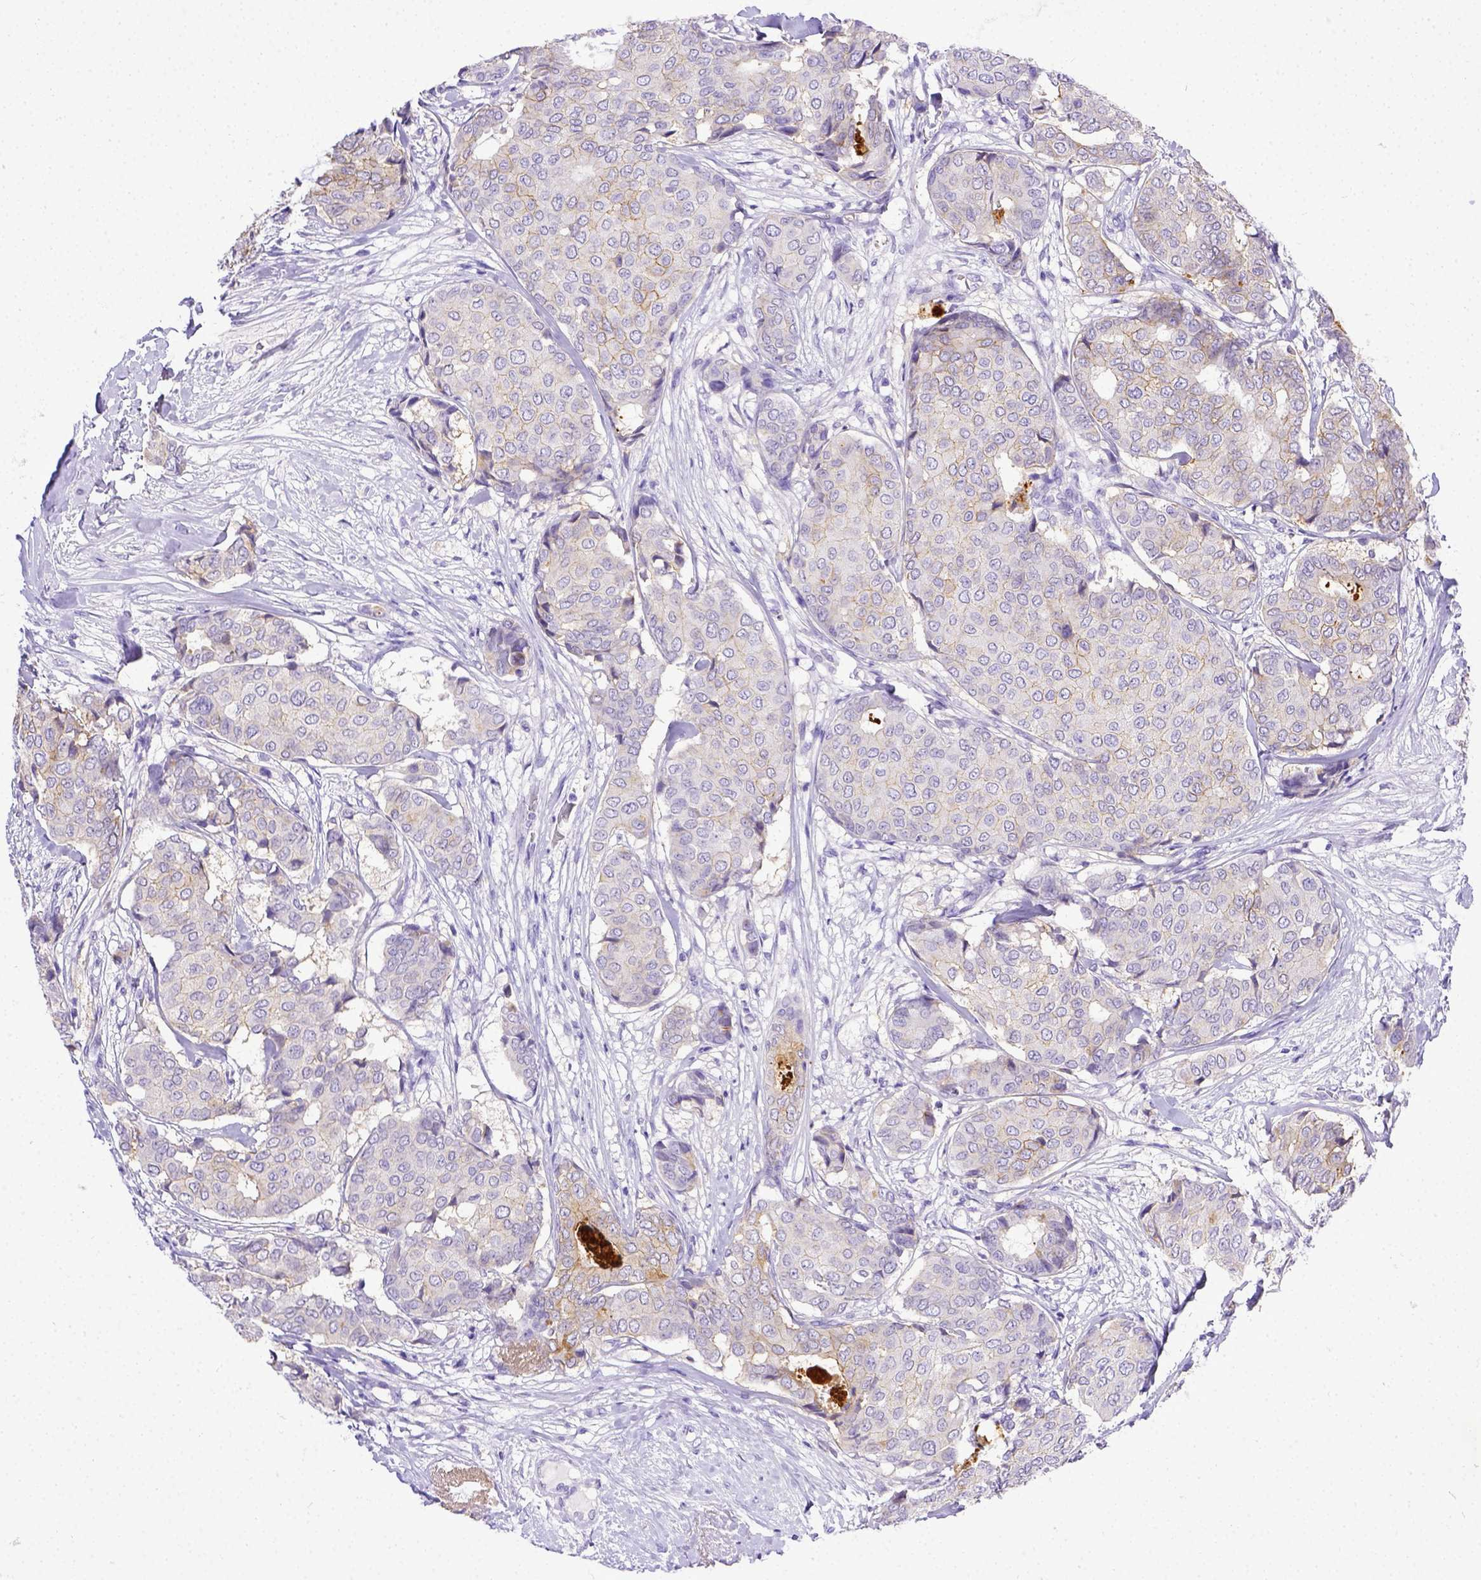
{"staining": {"intensity": "negative", "quantity": "none", "location": "none"}, "tissue": "breast cancer", "cell_type": "Tumor cells", "image_type": "cancer", "snomed": [{"axis": "morphology", "description": "Duct carcinoma"}, {"axis": "topography", "description": "Breast"}], "caption": "An image of human breast cancer (invasive ductal carcinoma) is negative for staining in tumor cells. (DAB IHC visualized using brightfield microscopy, high magnification).", "gene": "BTN1A1", "patient": {"sex": "female", "age": 75}}